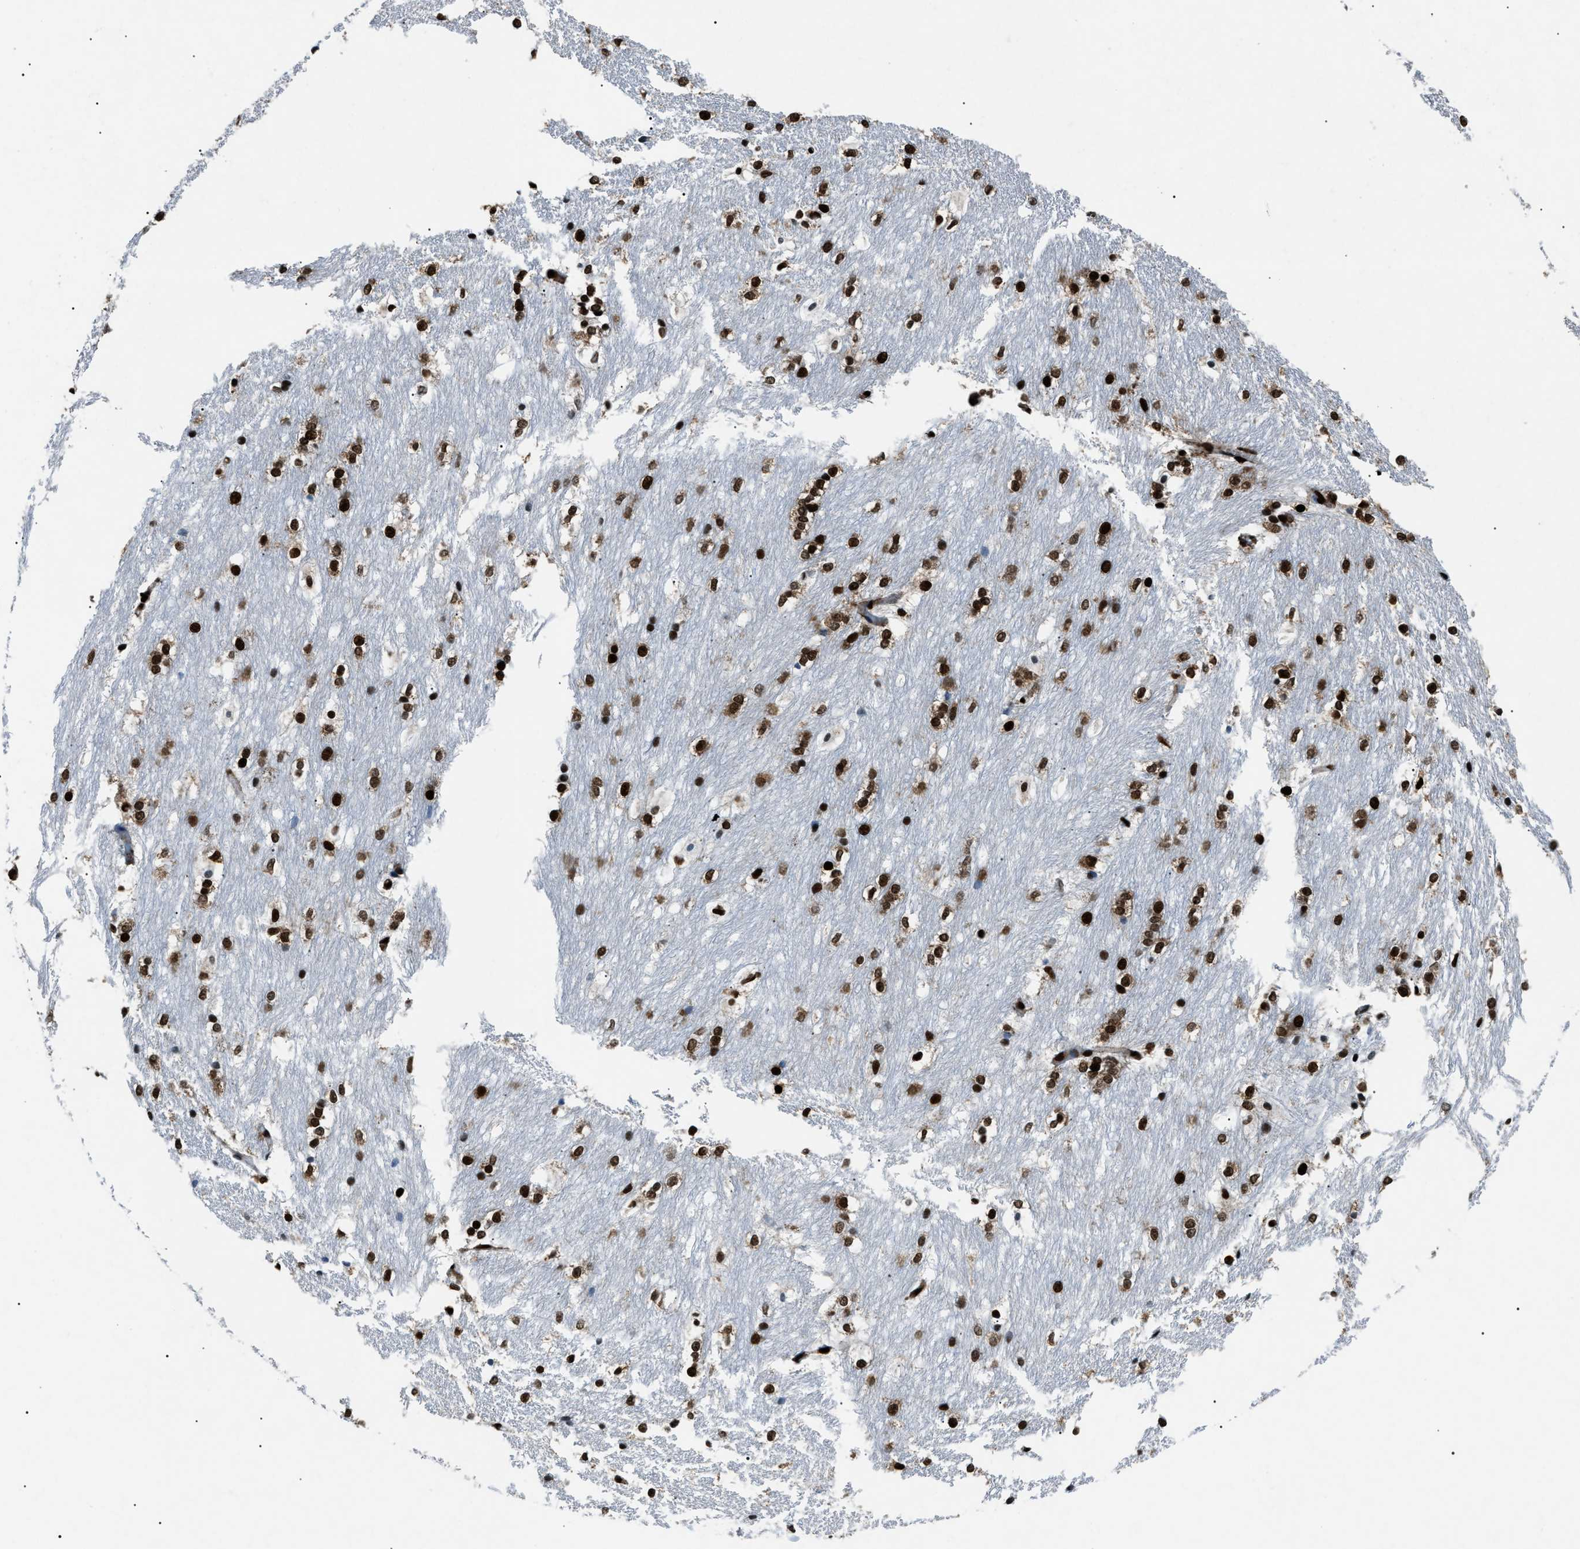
{"staining": {"intensity": "strong", "quantity": ">75%", "location": "nuclear"}, "tissue": "caudate", "cell_type": "Glial cells", "image_type": "normal", "snomed": [{"axis": "morphology", "description": "Normal tissue, NOS"}, {"axis": "topography", "description": "Lateral ventricle wall"}], "caption": "Glial cells display high levels of strong nuclear positivity in about >75% of cells in benign human caudate.", "gene": "HNRNPK", "patient": {"sex": "female", "age": 19}}